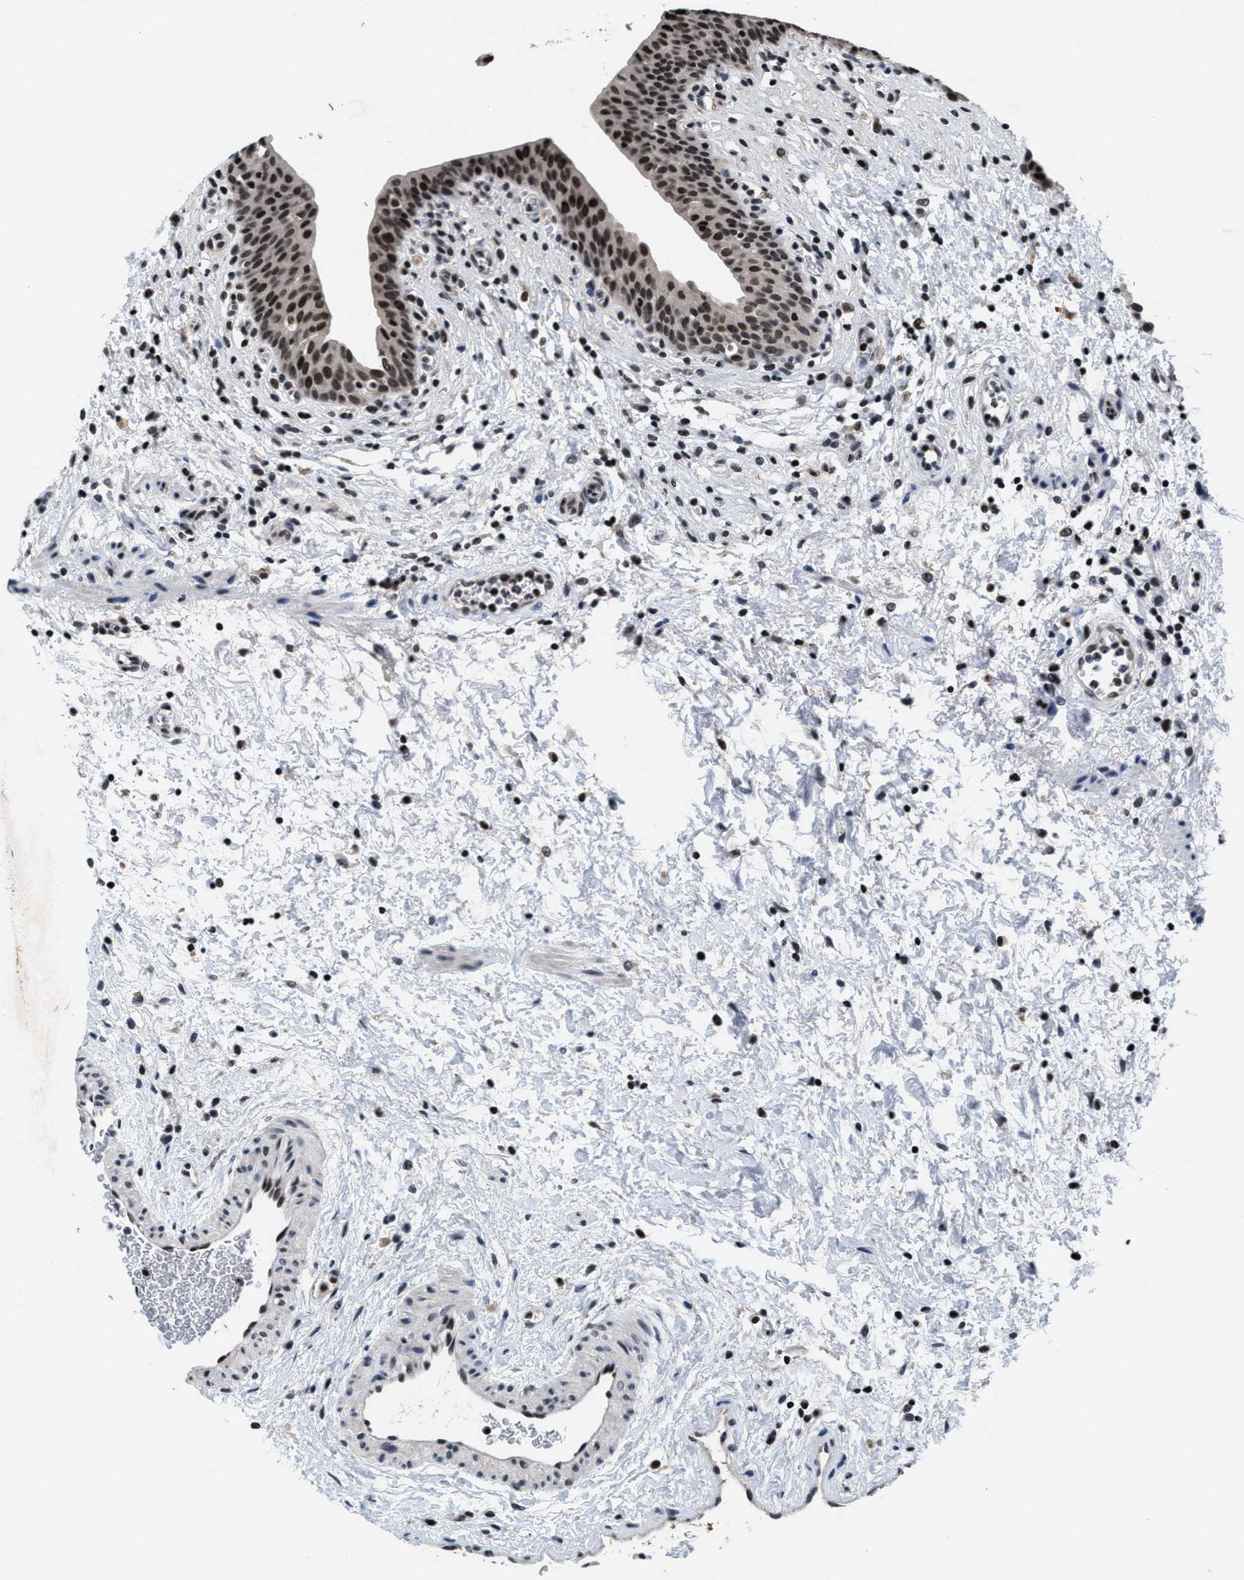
{"staining": {"intensity": "strong", "quantity": ">75%", "location": "nuclear"}, "tissue": "urinary bladder", "cell_type": "Urothelial cells", "image_type": "normal", "snomed": [{"axis": "morphology", "description": "Normal tissue, NOS"}, {"axis": "topography", "description": "Urinary bladder"}], "caption": "Urothelial cells demonstrate strong nuclear positivity in approximately >75% of cells in normal urinary bladder. (DAB IHC with brightfield microscopy, high magnification).", "gene": "WDR81", "patient": {"sex": "male", "age": 37}}